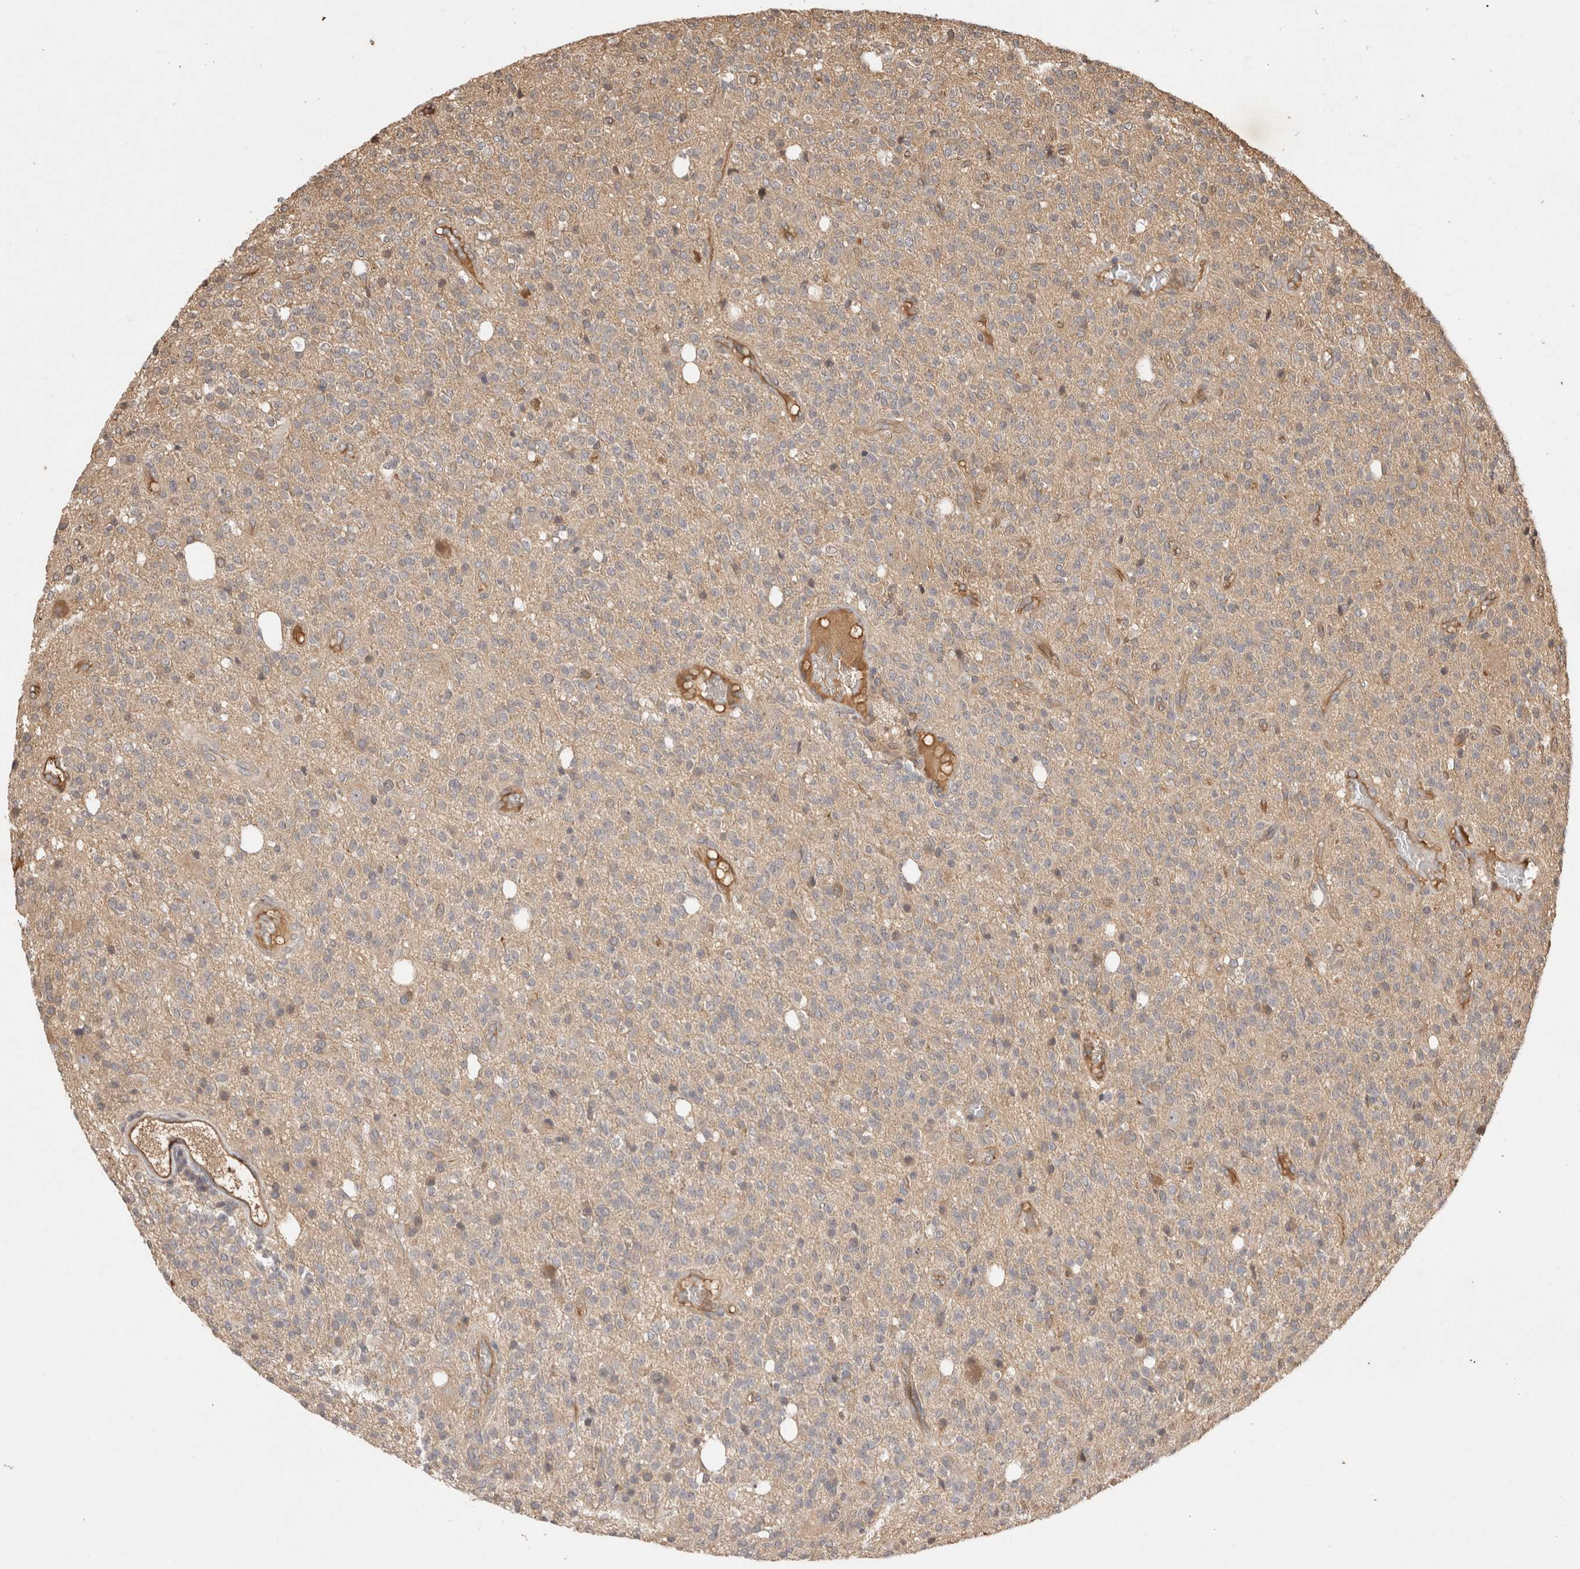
{"staining": {"intensity": "negative", "quantity": "none", "location": "none"}, "tissue": "glioma", "cell_type": "Tumor cells", "image_type": "cancer", "snomed": [{"axis": "morphology", "description": "Glioma, malignant, High grade"}, {"axis": "topography", "description": "Brain"}], "caption": "Photomicrograph shows no significant protein staining in tumor cells of malignant glioma (high-grade).", "gene": "PRMT3", "patient": {"sex": "male", "age": 34}}